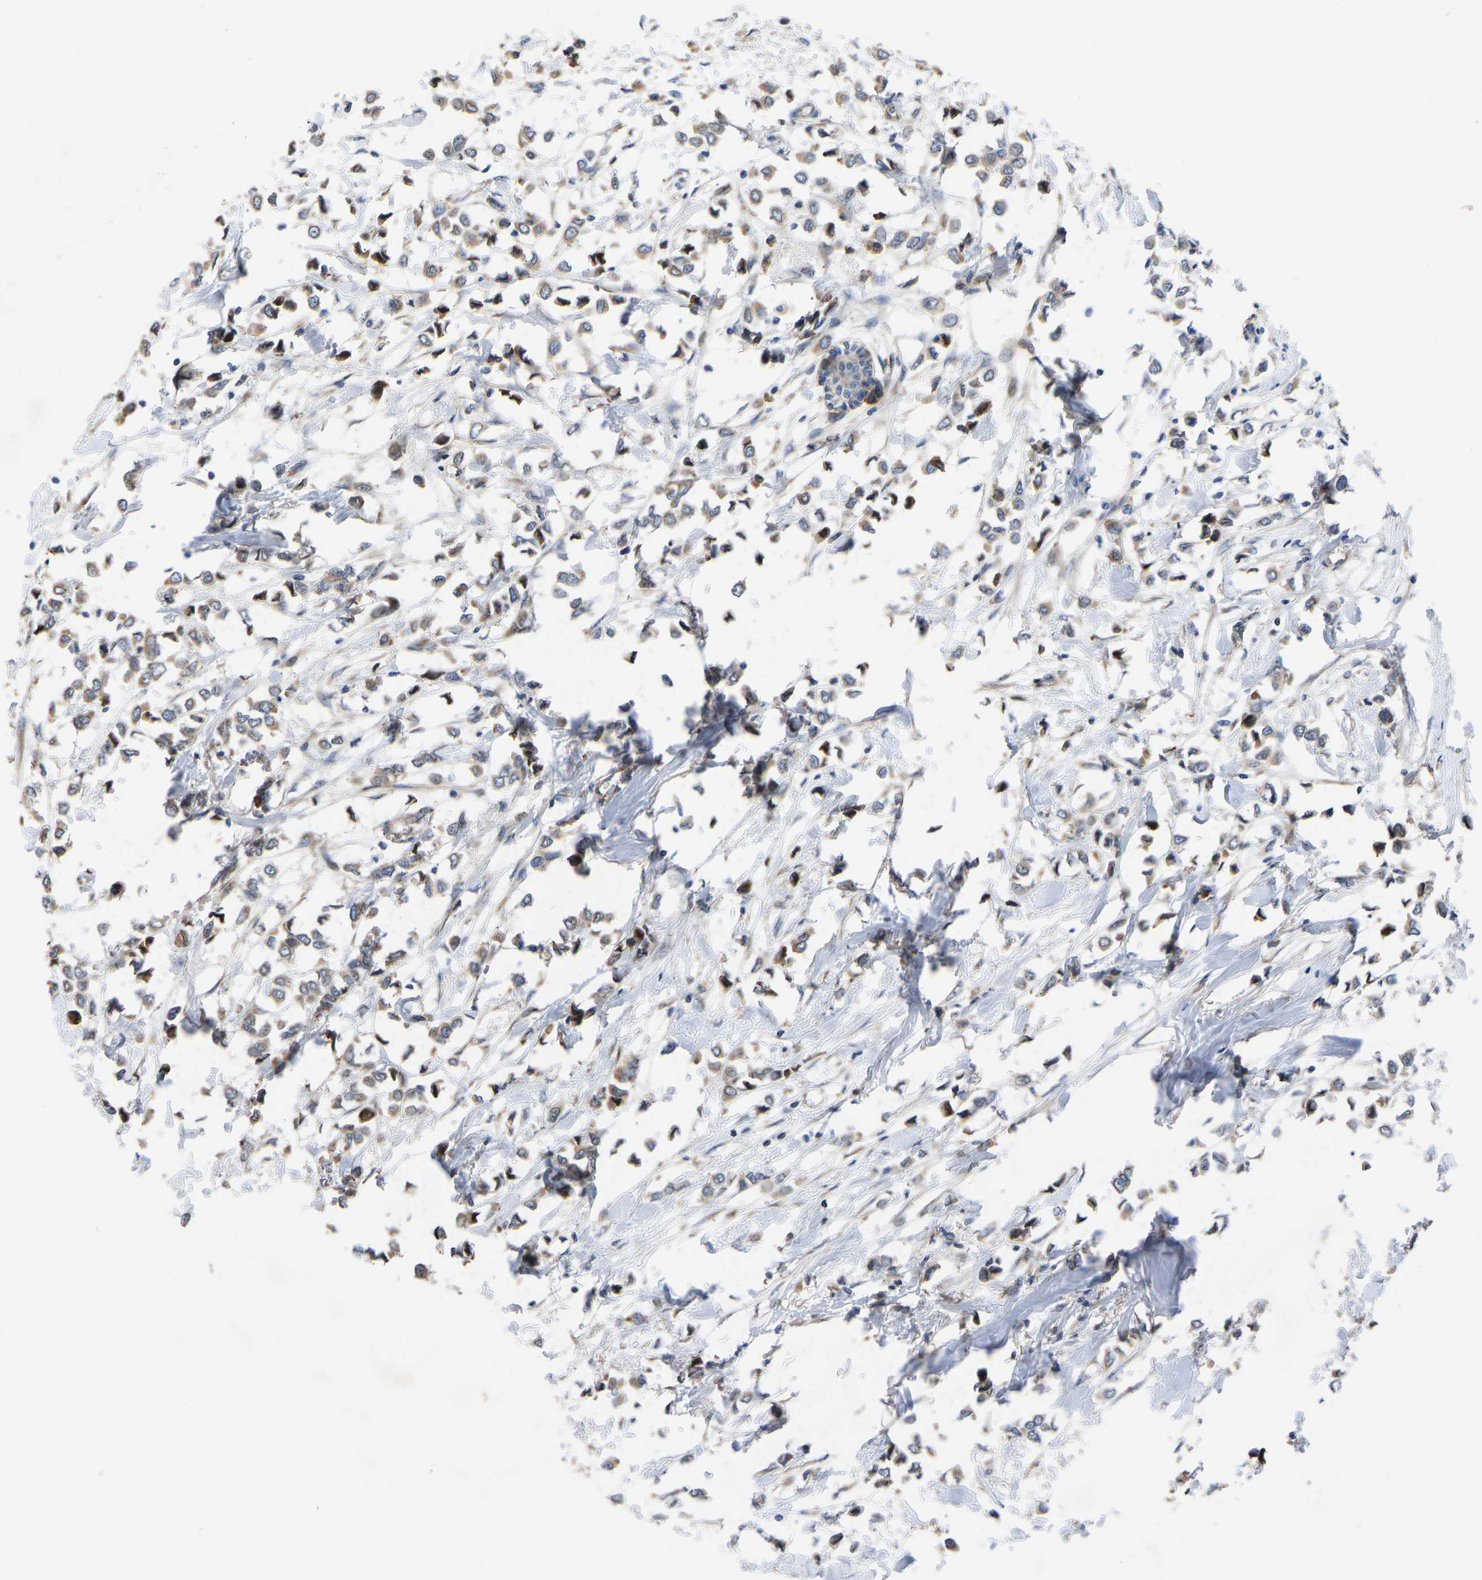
{"staining": {"intensity": "weak", "quantity": ">75%", "location": "cytoplasmic/membranous"}, "tissue": "breast cancer", "cell_type": "Tumor cells", "image_type": "cancer", "snomed": [{"axis": "morphology", "description": "Lobular carcinoma"}, {"axis": "topography", "description": "Breast"}], "caption": "Human breast lobular carcinoma stained with a protein marker shows weak staining in tumor cells.", "gene": "TMEM38B", "patient": {"sex": "female", "age": 51}}